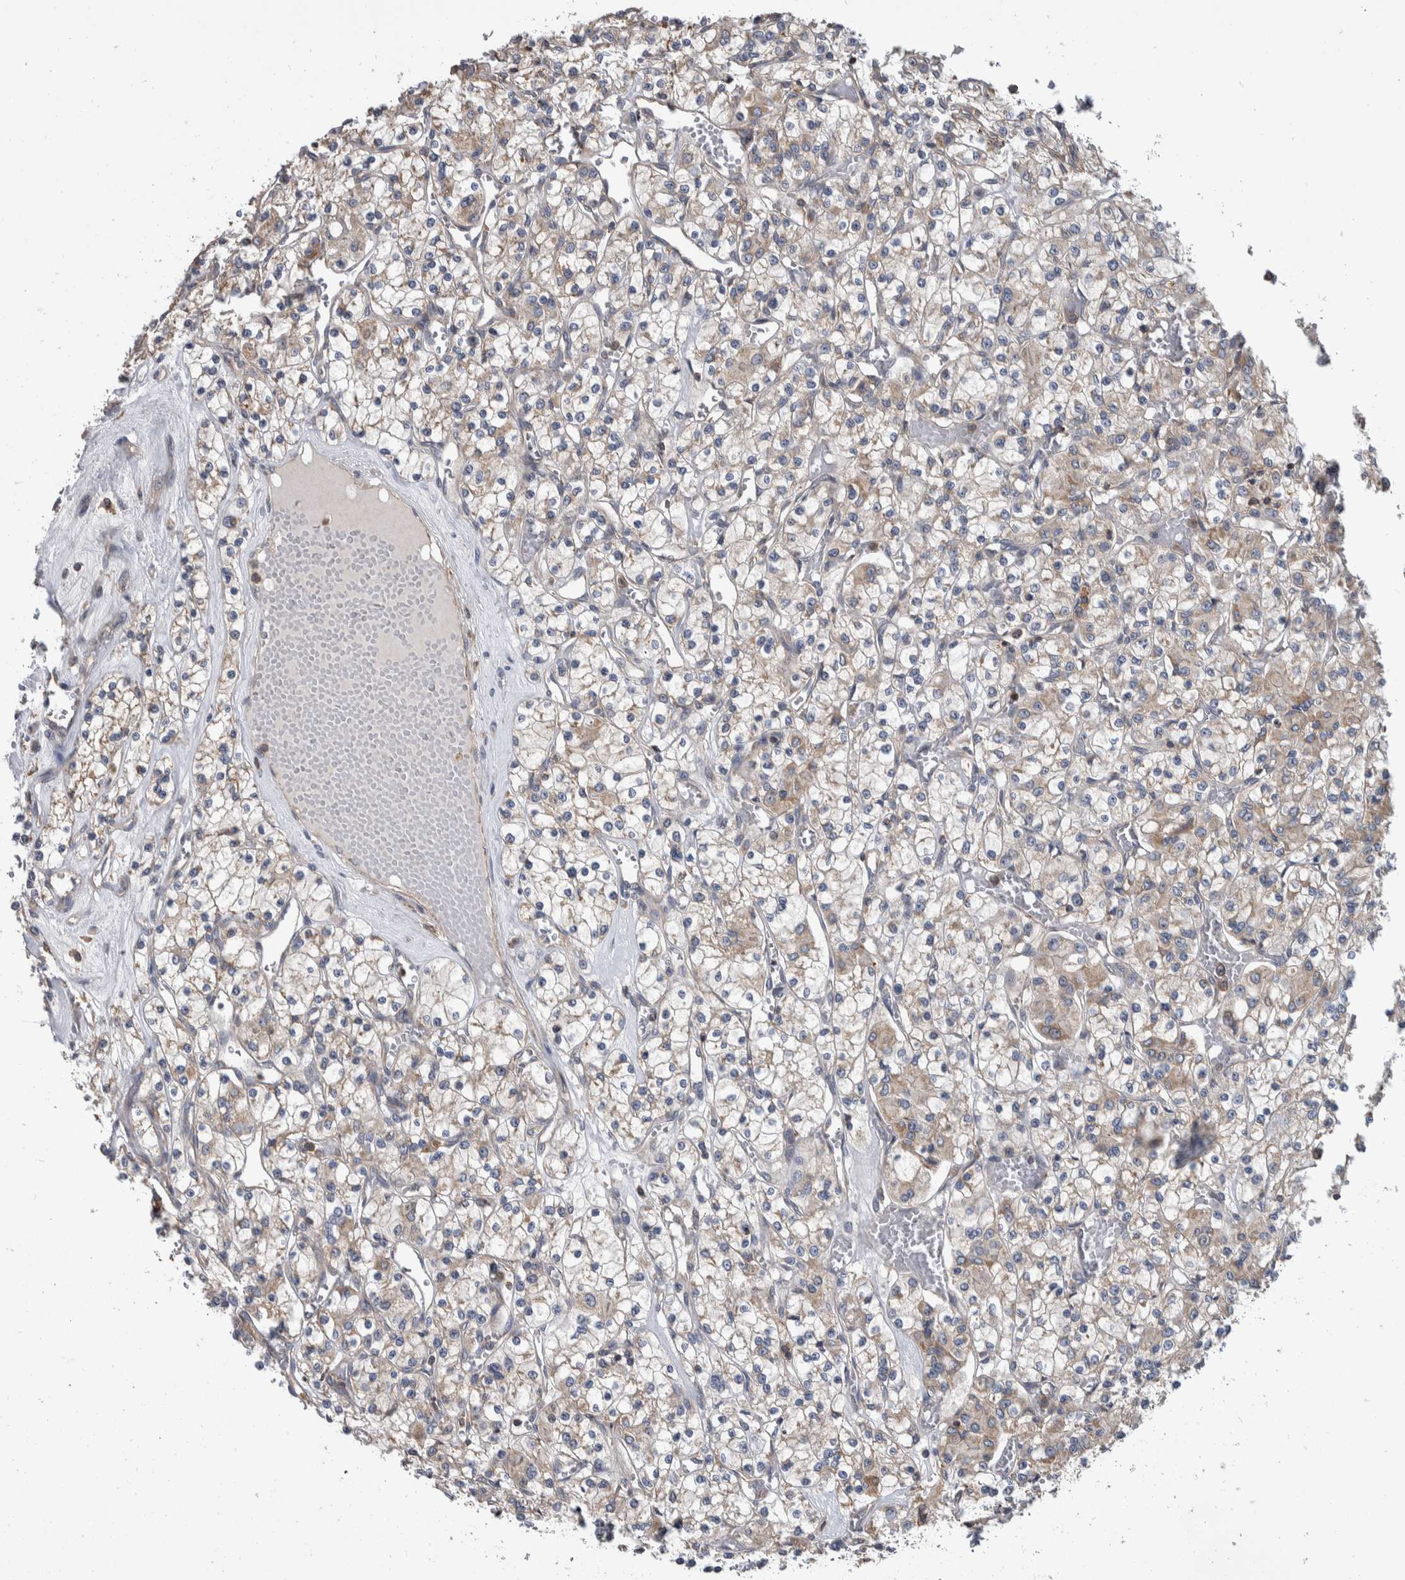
{"staining": {"intensity": "weak", "quantity": "25%-75%", "location": "cytoplasmic/membranous"}, "tissue": "renal cancer", "cell_type": "Tumor cells", "image_type": "cancer", "snomed": [{"axis": "morphology", "description": "Adenocarcinoma, NOS"}, {"axis": "topography", "description": "Kidney"}], "caption": "Protein expression analysis of human renal adenocarcinoma reveals weak cytoplasmic/membranous expression in about 25%-75% of tumor cells. The staining was performed using DAB (3,3'-diaminobenzidine), with brown indicating positive protein expression. Nuclei are stained blue with hematoxylin.", "gene": "SDCBP", "patient": {"sex": "female", "age": 59}}